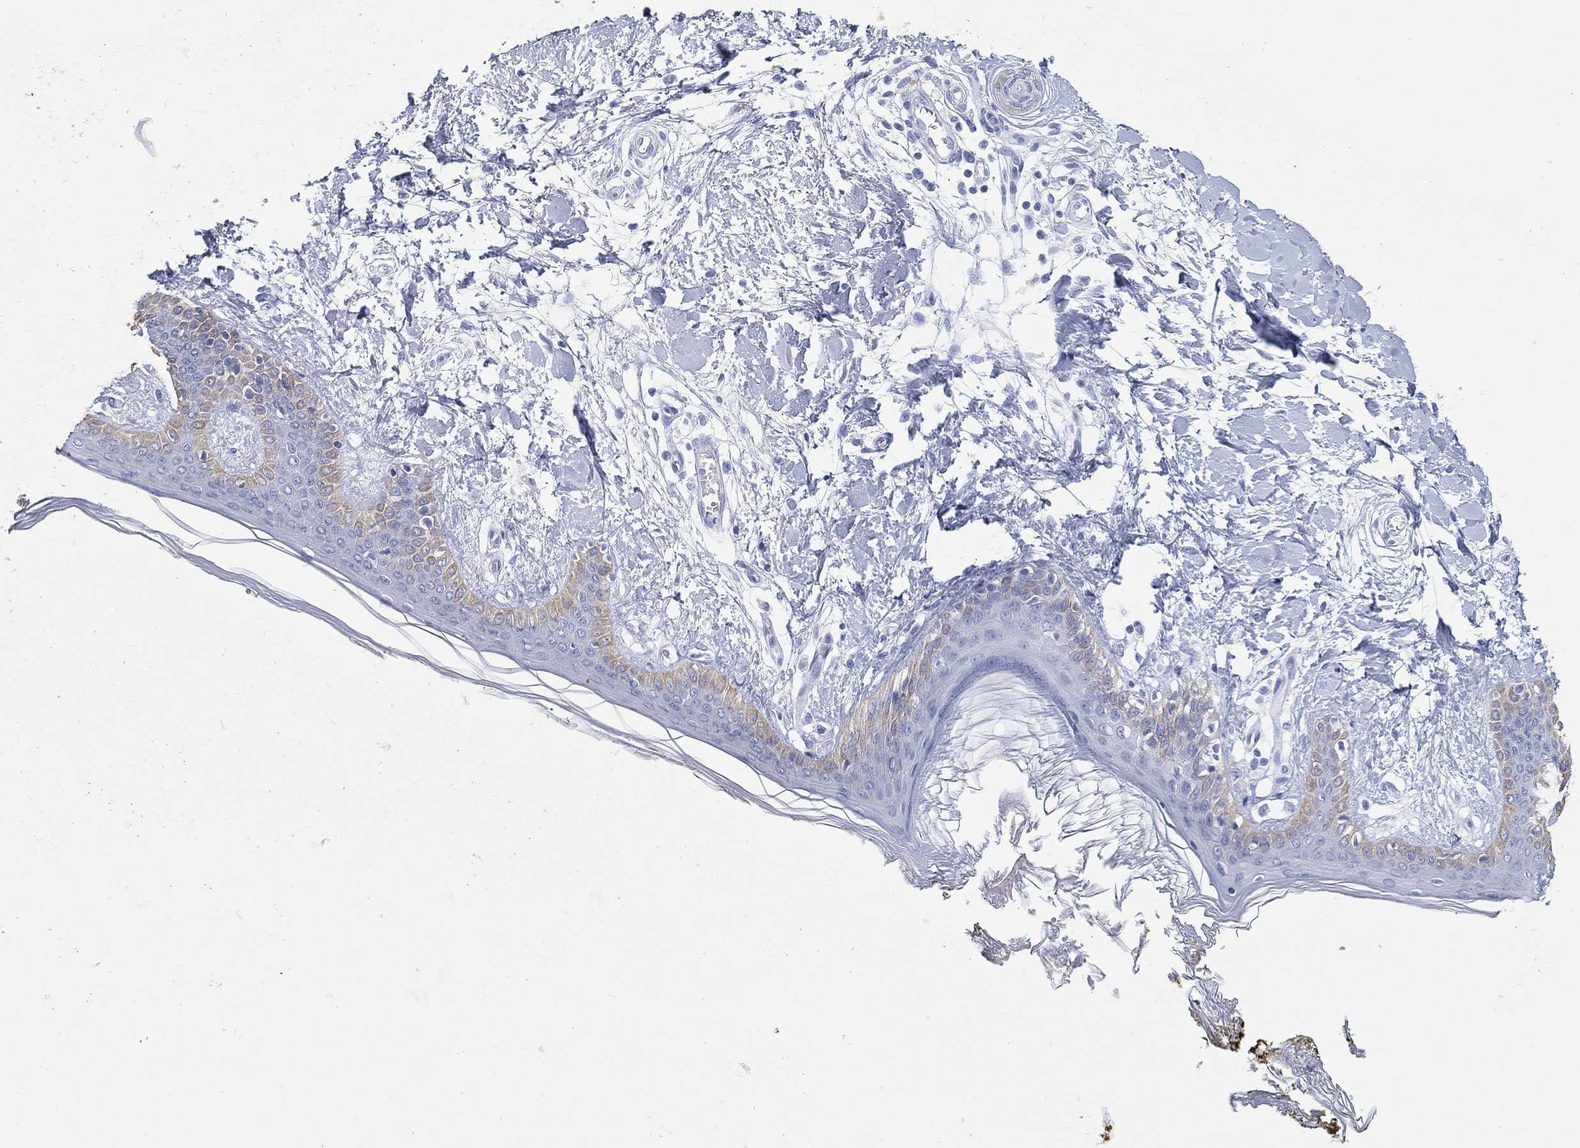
{"staining": {"intensity": "negative", "quantity": "none", "location": "none"}, "tissue": "skin", "cell_type": "Fibroblasts", "image_type": "normal", "snomed": [{"axis": "morphology", "description": "Normal tissue, NOS"}, {"axis": "morphology", "description": "Malignant melanoma, NOS"}, {"axis": "topography", "description": "Skin"}], "caption": "A high-resolution image shows IHC staining of normal skin, which reveals no significant staining in fibroblasts.", "gene": "FMO1", "patient": {"sex": "female", "age": 34}}